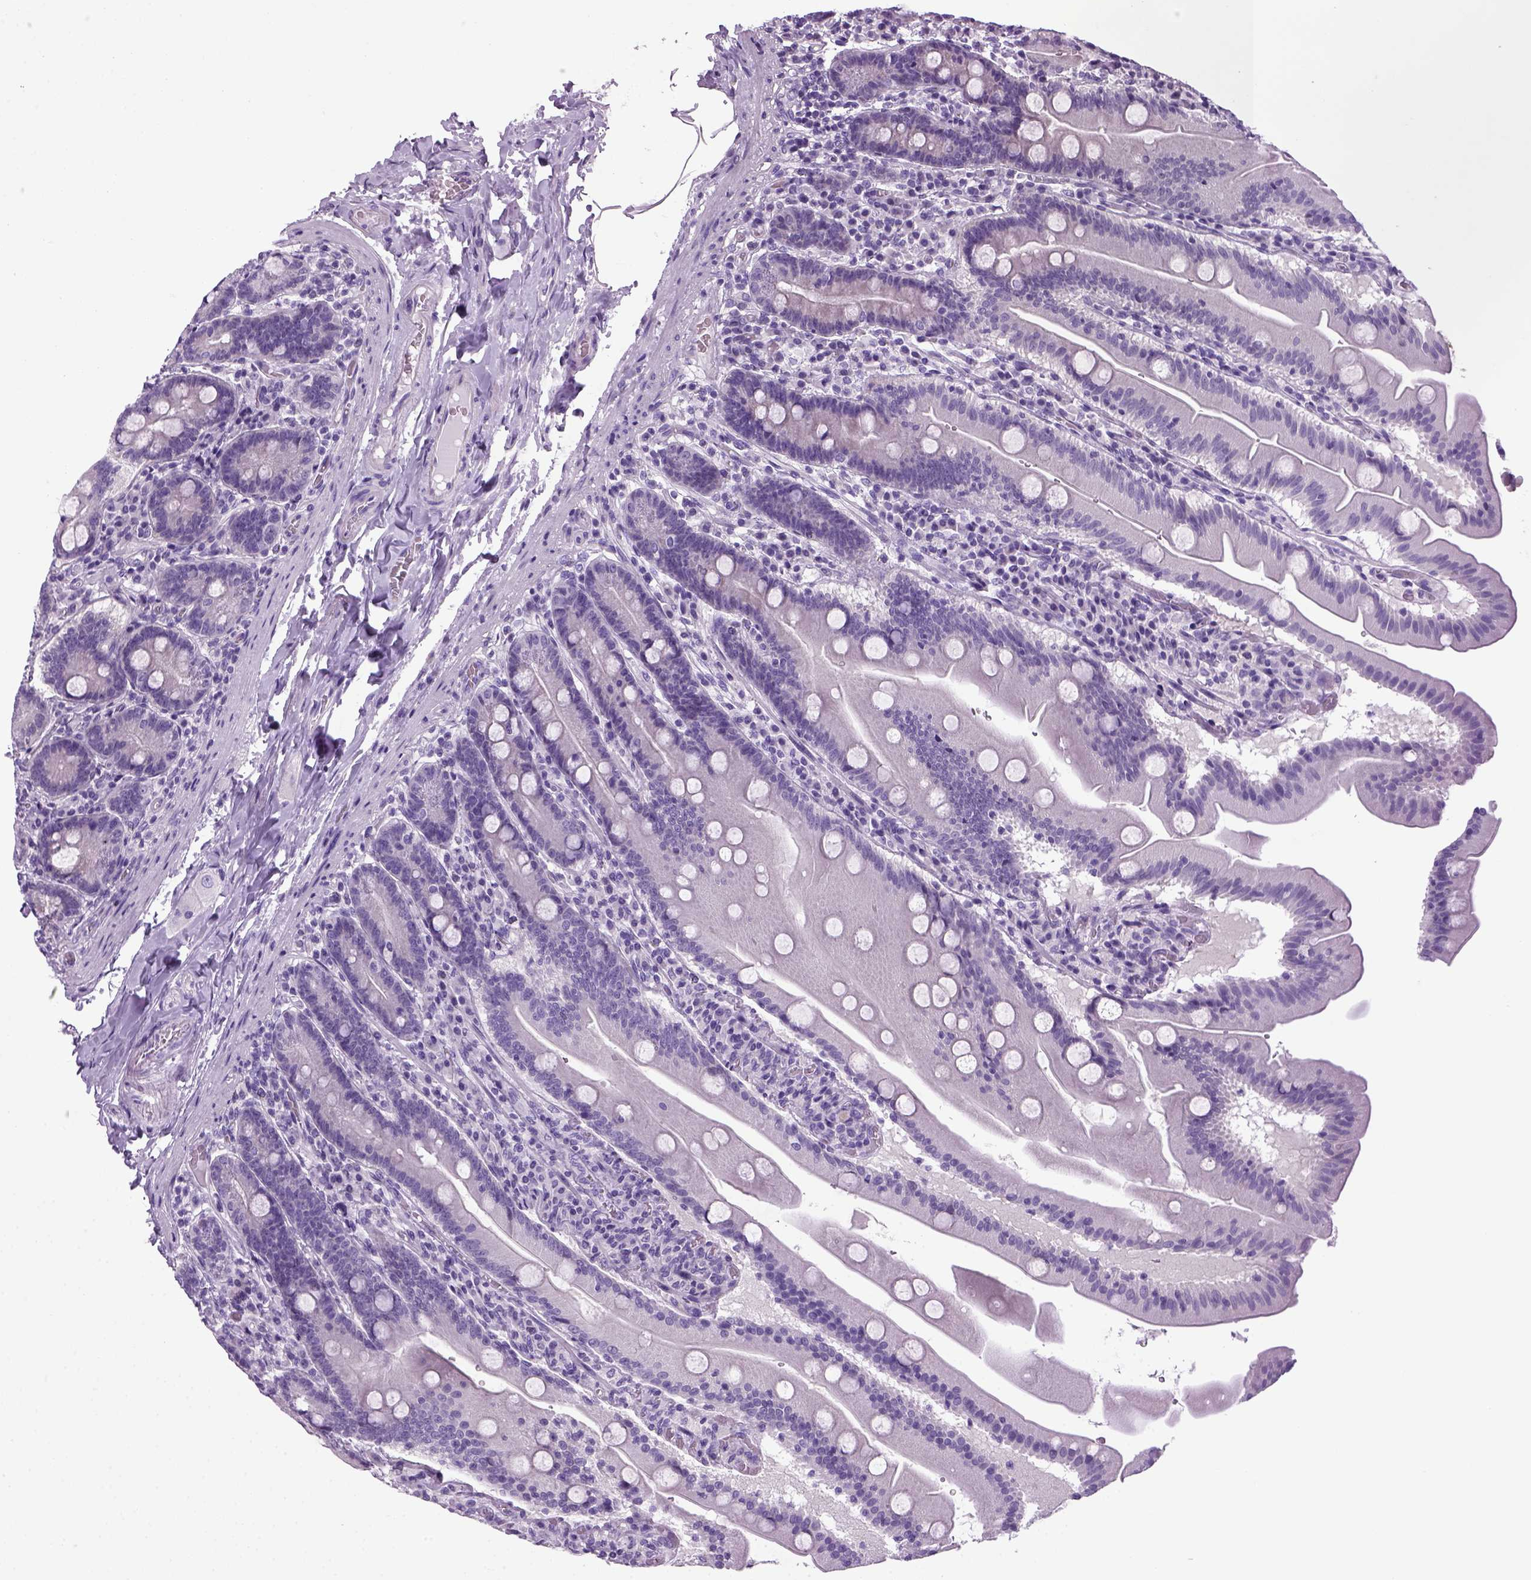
{"staining": {"intensity": "negative", "quantity": "none", "location": "none"}, "tissue": "small intestine", "cell_type": "Glandular cells", "image_type": "normal", "snomed": [{"axis": "morphology", "description": "Normal tissue, NOS"}, {"axis": "topography", "description": "Small intestine"}], "caption": "High magnification brightfield microscopy of normal small intestine stained with DAB (brown) and counterstained with hematoxylin (blue): glandular cells show no significant expression. (Stains: DAB immunohistochemistry (IHC) with hematoxylin counter stain, Microscopy: brightfield microscopy at high magnification).", "gene": "HMCN2", "patient": {"sex": "male", "age": 37}}